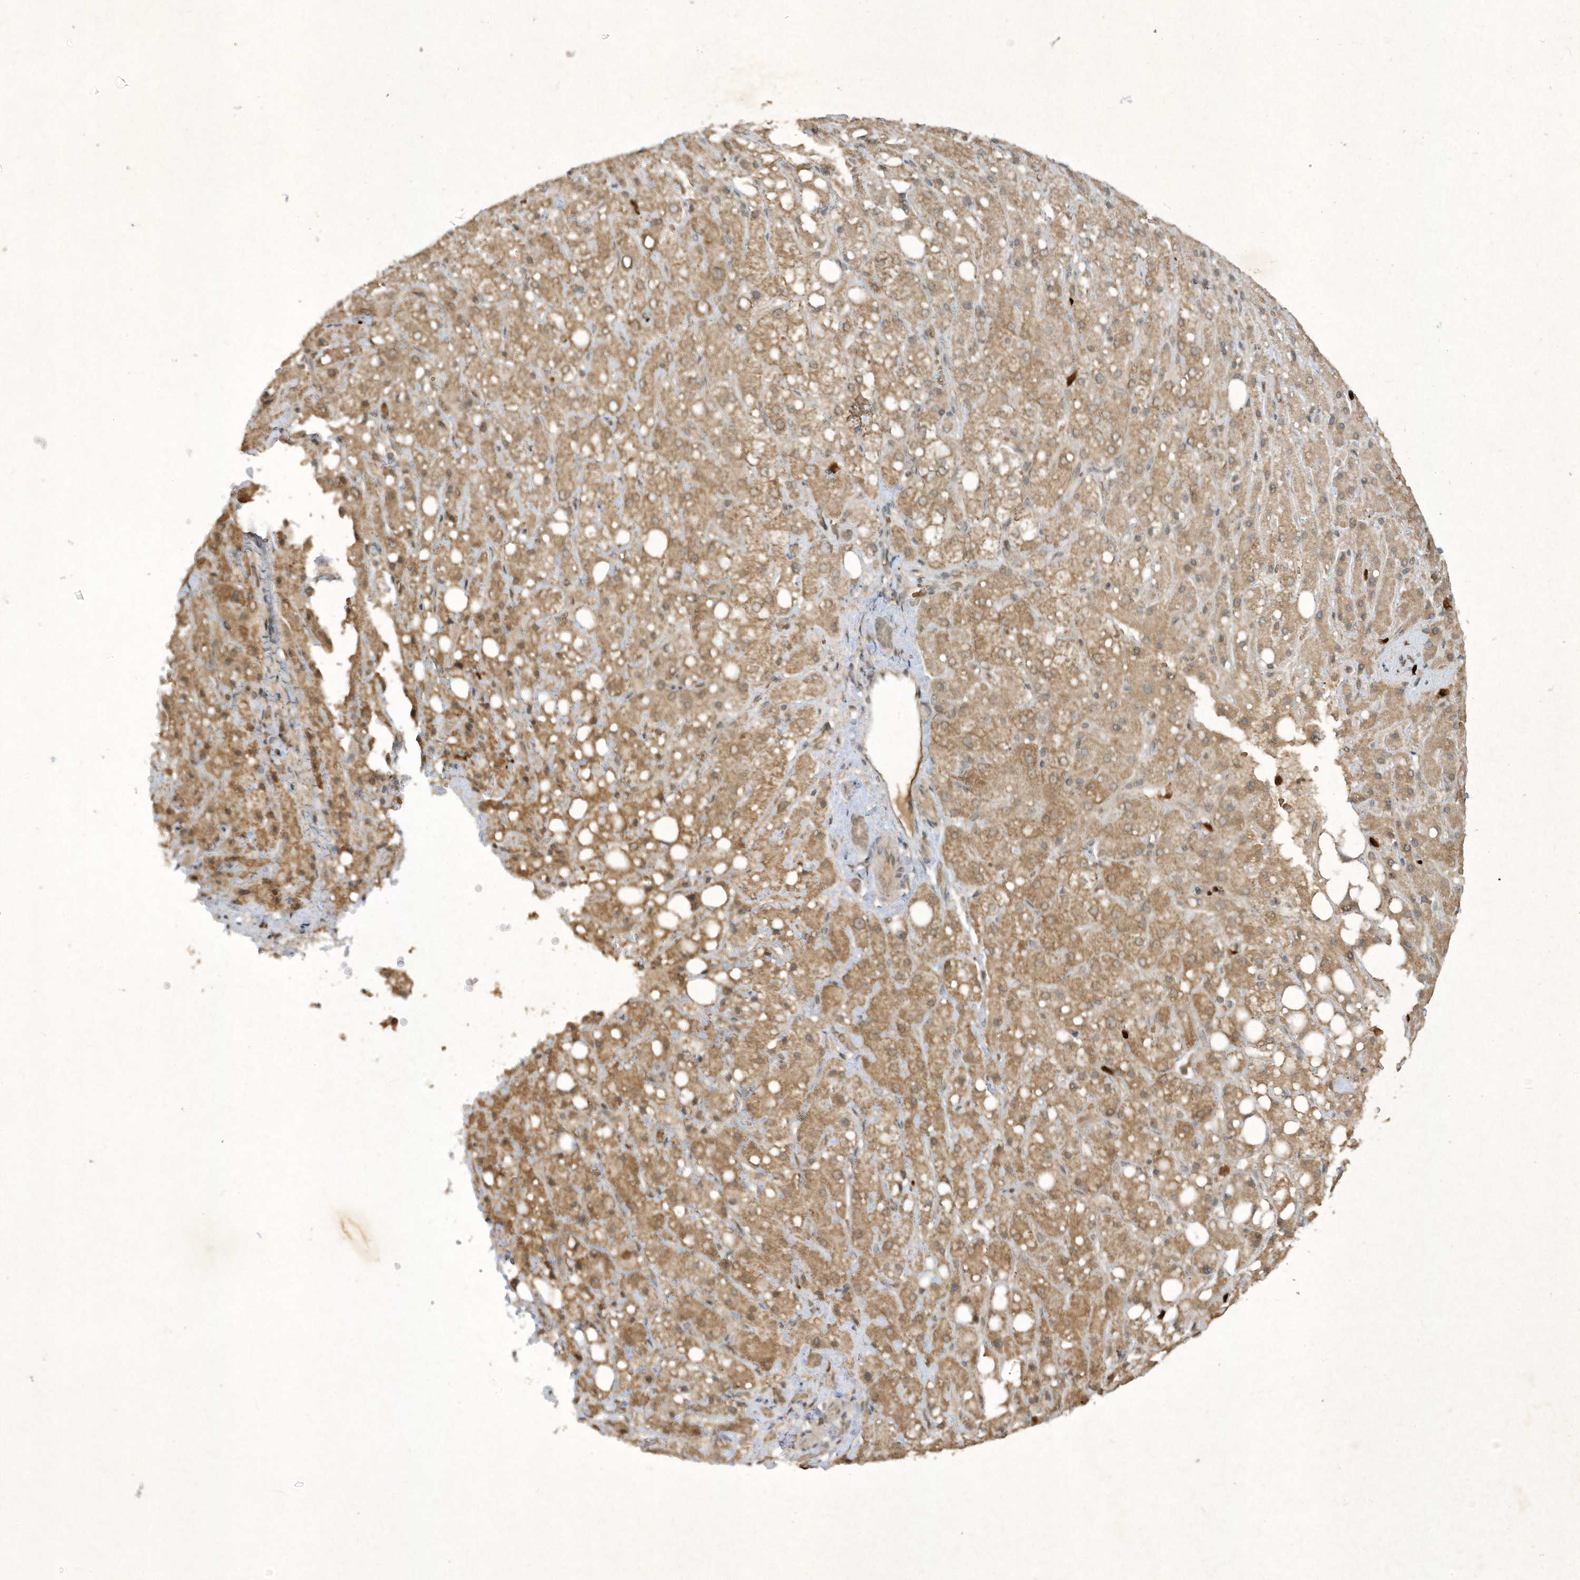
{"staining": {"intensity": "moderate", "quantity": ">75%", "location": "cytoplasmic/membranous"}, "tissue": "liver cancer", "cell_type": "Tumor cells", "image_type": "cancer", "snomed": [{"axis": "morphology", "description": "Carcinoma, Hepatocellular, NOS"}, {"axis": "topography", "description": "Liver"}], "caption": "A brown stain highlights moderate cytoplasmic/membranous positivity of a protein in human liver cancer tumor cells.", "gene": "ZNF213", "patient": {"sex": "male", "age": 80}}